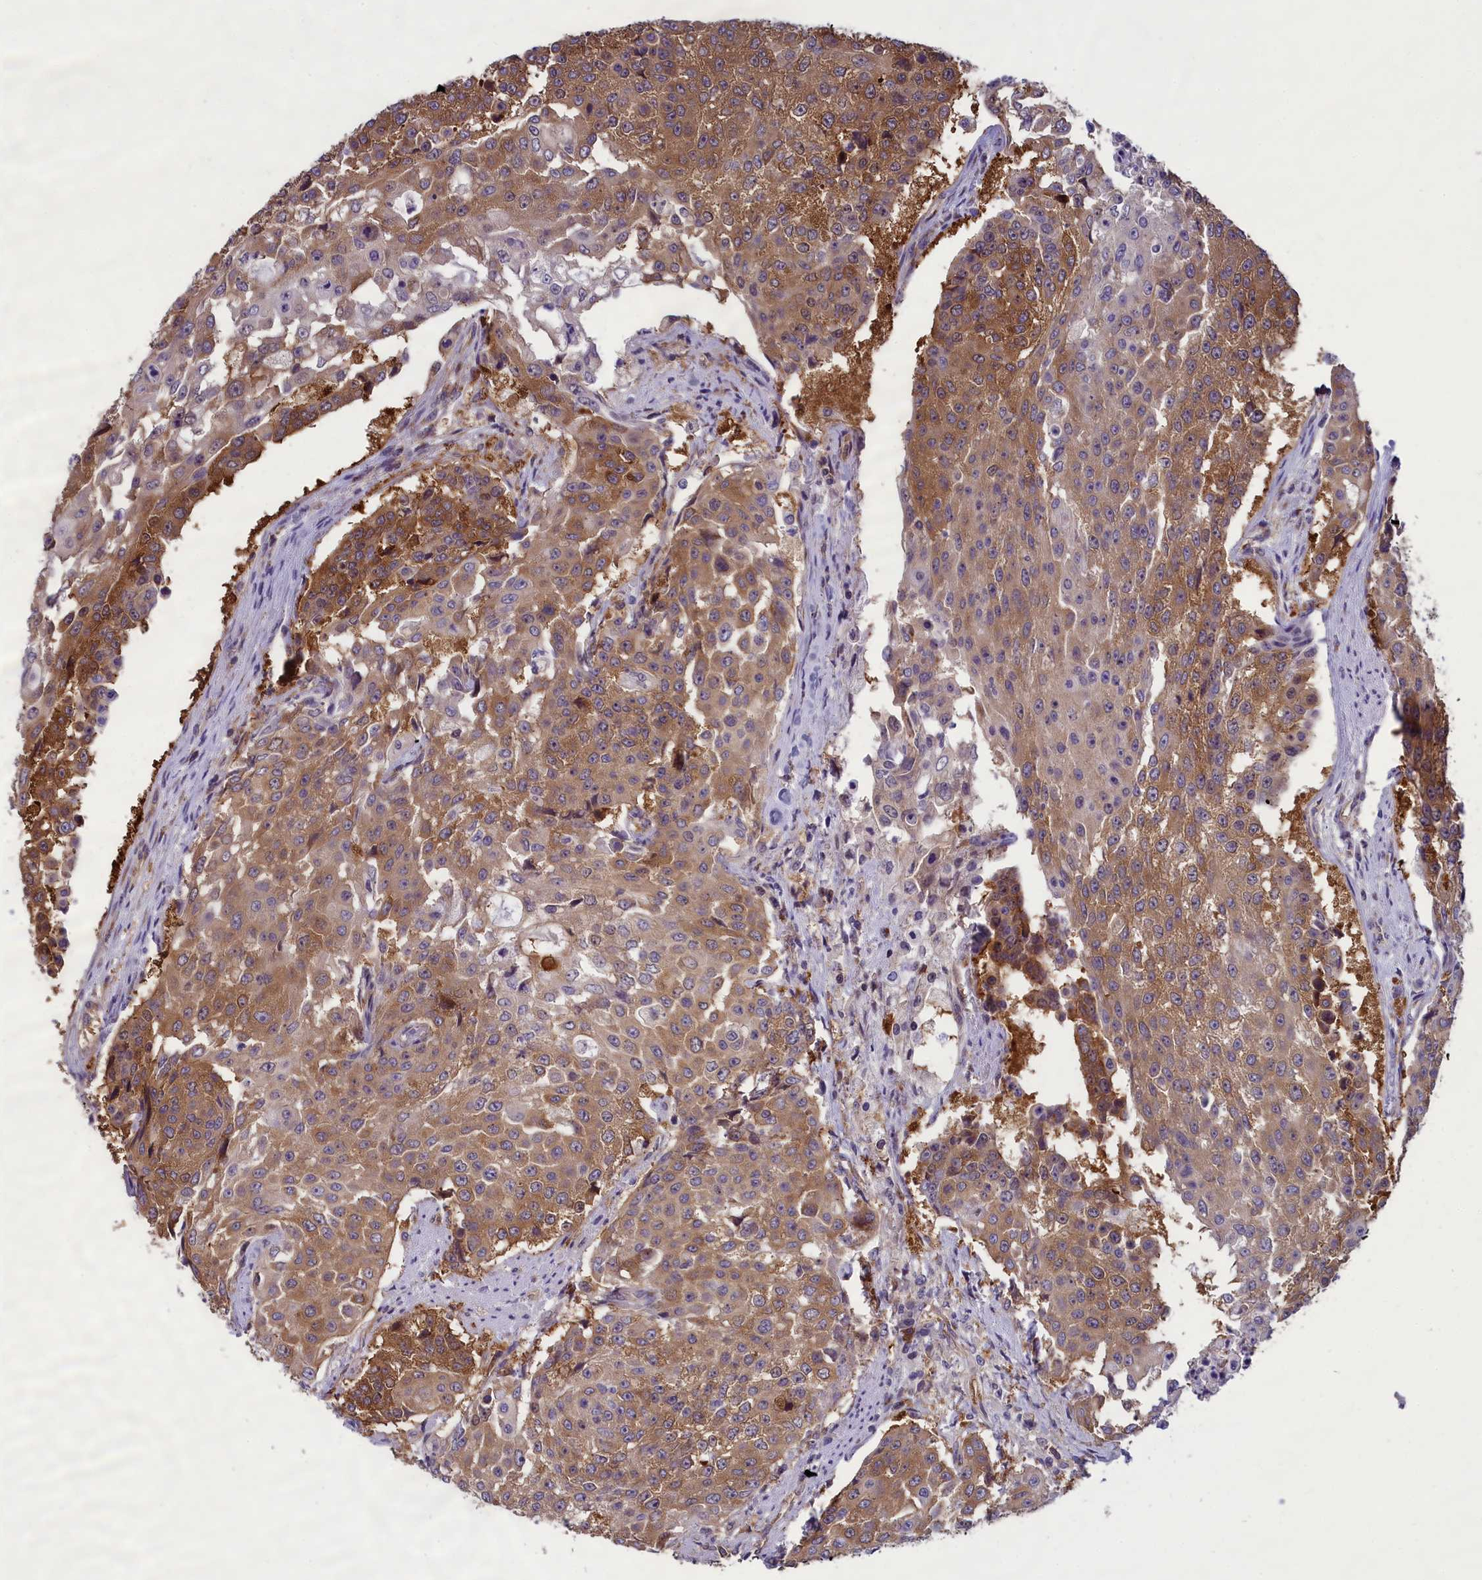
{"staining": {"intensity": "moderate", "quantity": ">75%", "location": "cytoplasmic/membranous"}, "tissue": "urothelial cancer", "cell_type": "Tumor cells", "image_type": "cancer", "snomed": [{"axis": "morphology", "description": "Urothelial carcinoma, High grade"}, {"axis": "topography", "description": "Urinary bladder"}], "caption": "The immunohistochemical stain shows moderate cytoplasmic/membranous positivity in tumor cells of high-grade urothelial carcinoma tissue. The staining was performed using DAB to visualize the protein expression in brown, while the nuclei were stained in blue with hematoxylin (Magnification: 20x).", "gene": "ABCC8", "patient": {"sex": "female", "age": 63}}